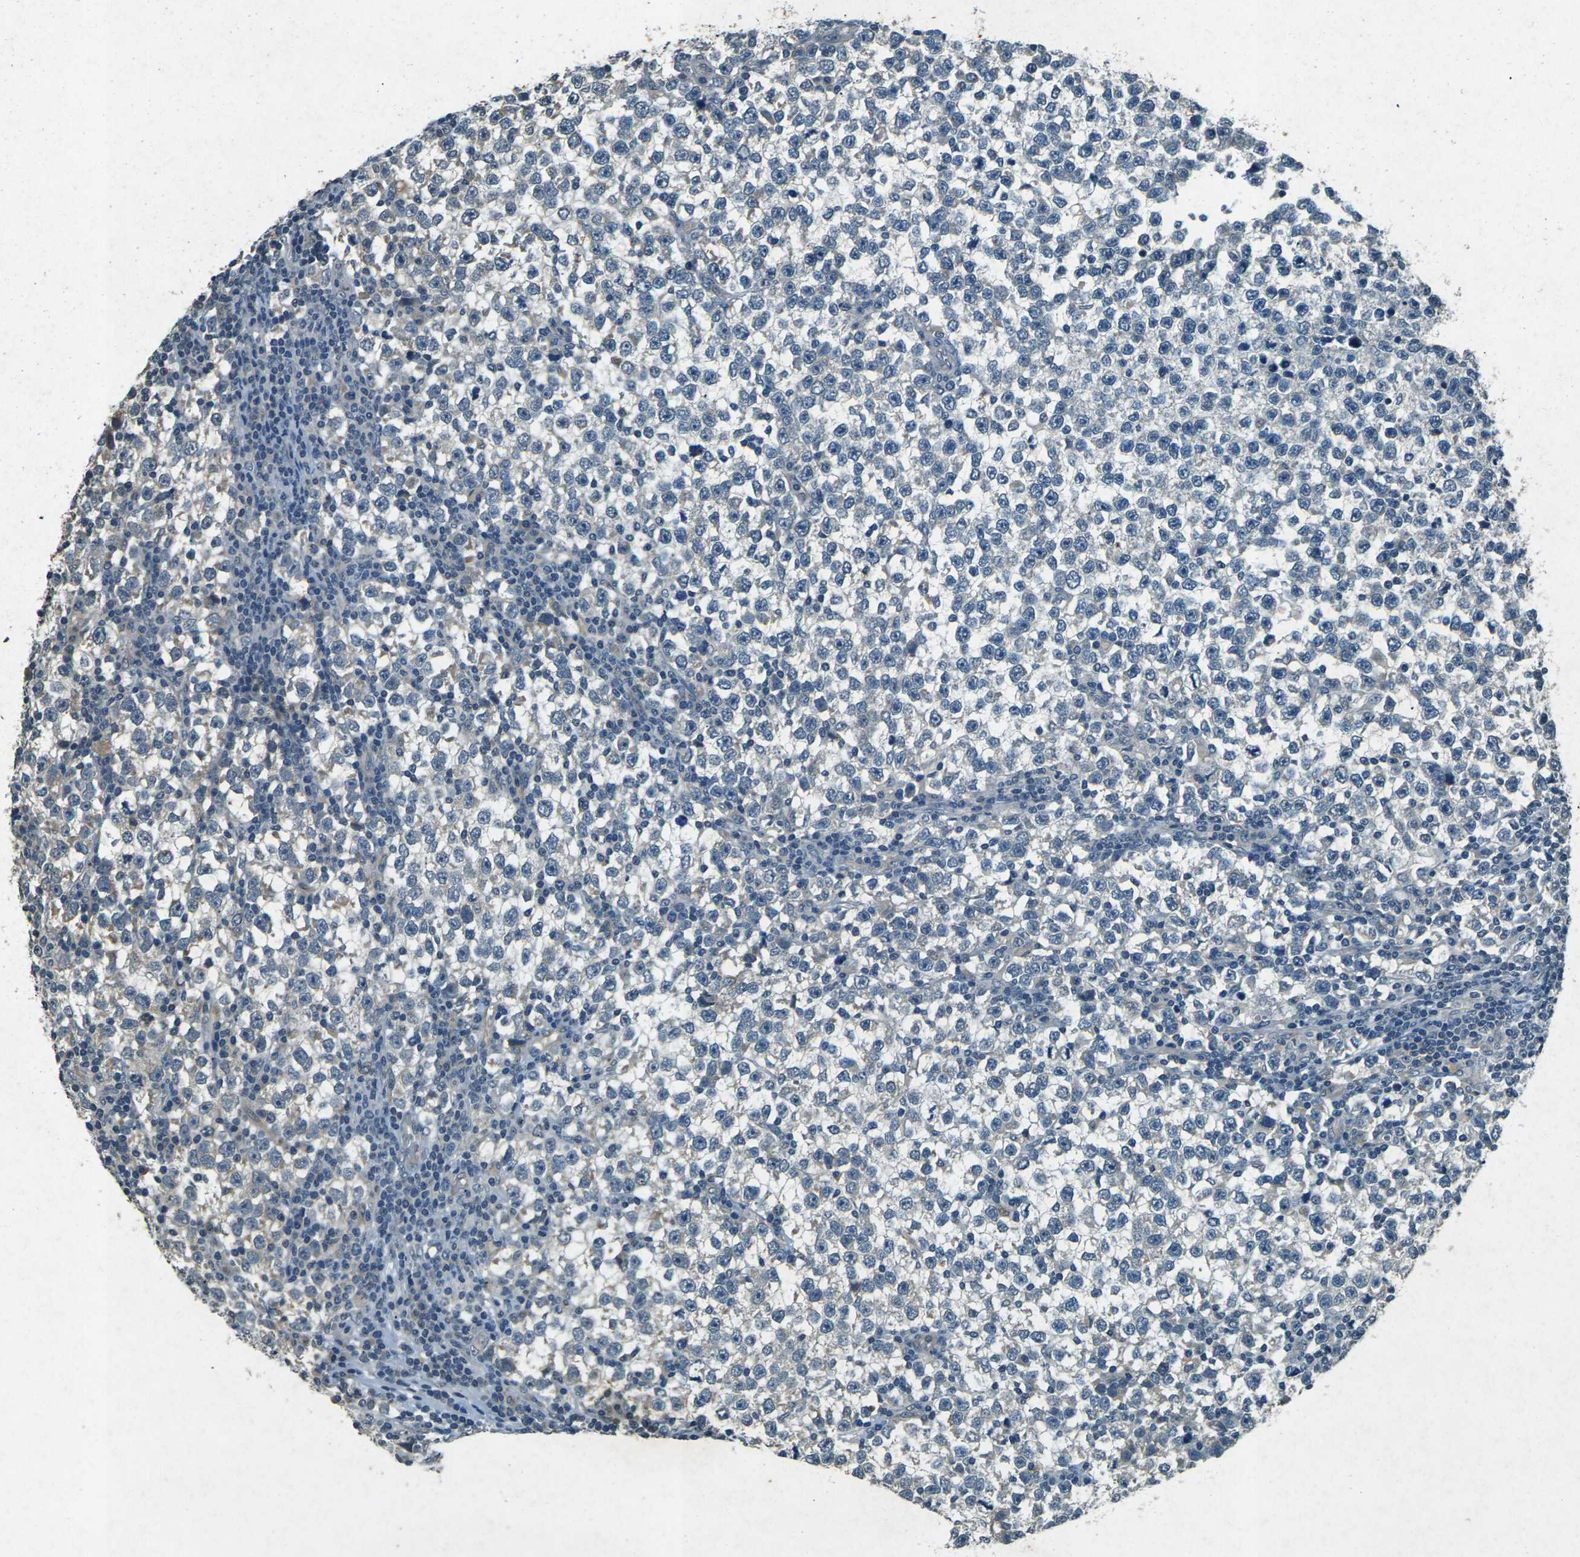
{"staining": {"intensity": "negative", "quantity": "none", "location": "none"}, "tissue": "testis cancer", "cell_type": "Tumor cells", "image_type": "cancer", "snomed": [{"axis": "morphology", "description": "Seminoma, NOS"}, {"axis": "topography", "description": "Testis"}], "caption": "Immunohistochemistry of seminoma (testis) reveals no staining in tumor cells.", "gene": "PDE2A", "patient": {"sex": "male", "age": 43}}